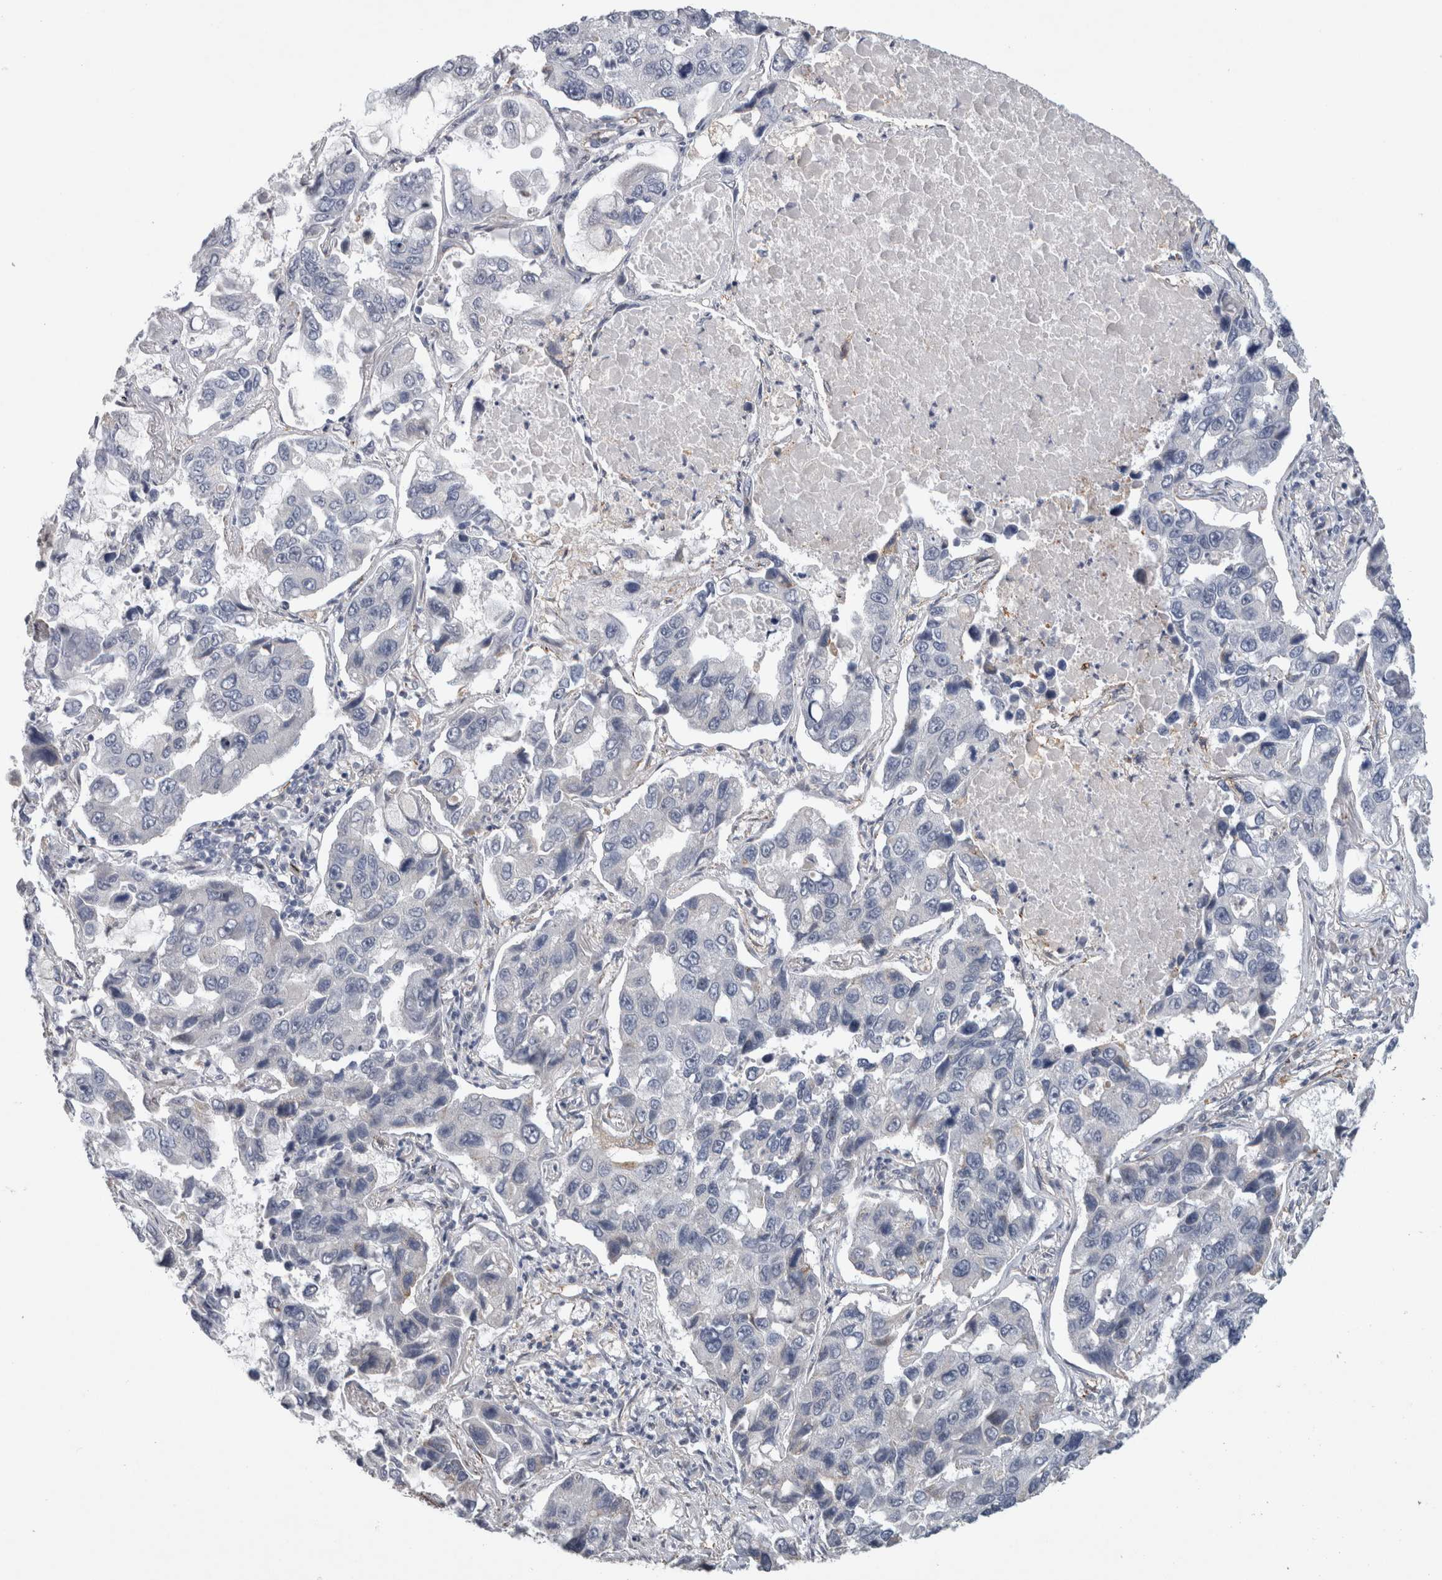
{"staining": {"intensity": "negative", "quantity": "none", "location": "none"}, "tissue": "lung cancer", "cell_type": "Tumor cells", "image_type": "cancer", "snomed": [{"axis": "morphology", "description": "Adenocarcinoma, NOS"}, {"axis": "topography", "description": "Lung"}], "caption": "This histopathology image is of lung adenocarcinoma stained with immunohistochemistry to label a protein in brown with the nuclei are counter-stained blue. There is no staining in tumor cells.", "gene": "PRXL2A", "patient": {"sex": "male", "age": 64}}